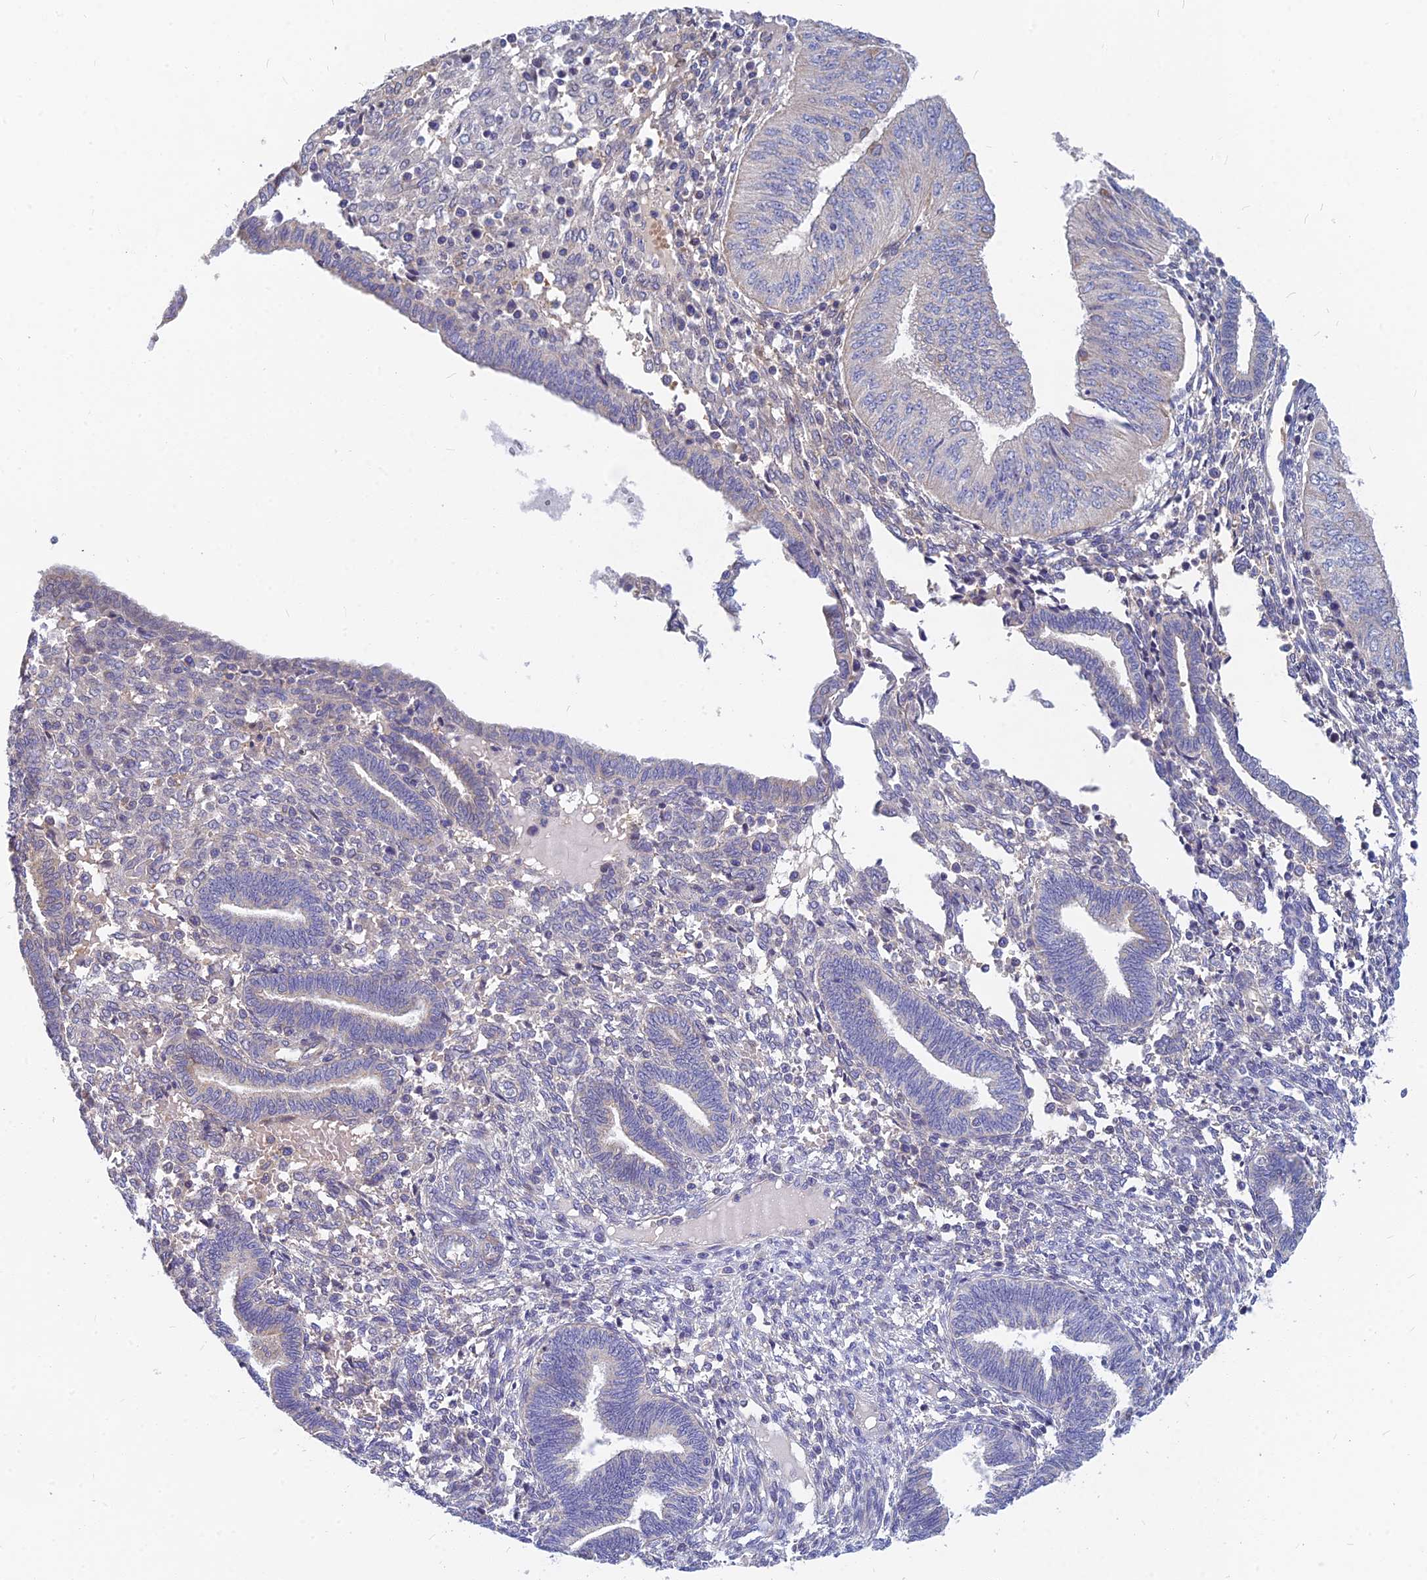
{"staining": {"intensity": "negative", "quantity": "none", "location": "none"}, "tissue": "endometrial cancer", "cell_type": "Tumor cells", "image_type": "cancer", "snomed": [{"axis": "morphology", "description": "Normal tissue, NOS"}, {"axis": "morphology", "description": "Adenocarcinoma, NOS"}, {"axis": "topography", "description": "Endometrium"}], "caption": "Immunohistochemistry (IHC) image of human adenocarcinoma (endometrial) stained for a protein (brown), which displays no staining in tumor cells. Brightfield microscopy of immunohistochemistry stained with DAB (brown) and hematoxylin (blue), captured at high magnification.", "gene": "CACNA1B", "patient": {"sex": "female", "age": 53}}